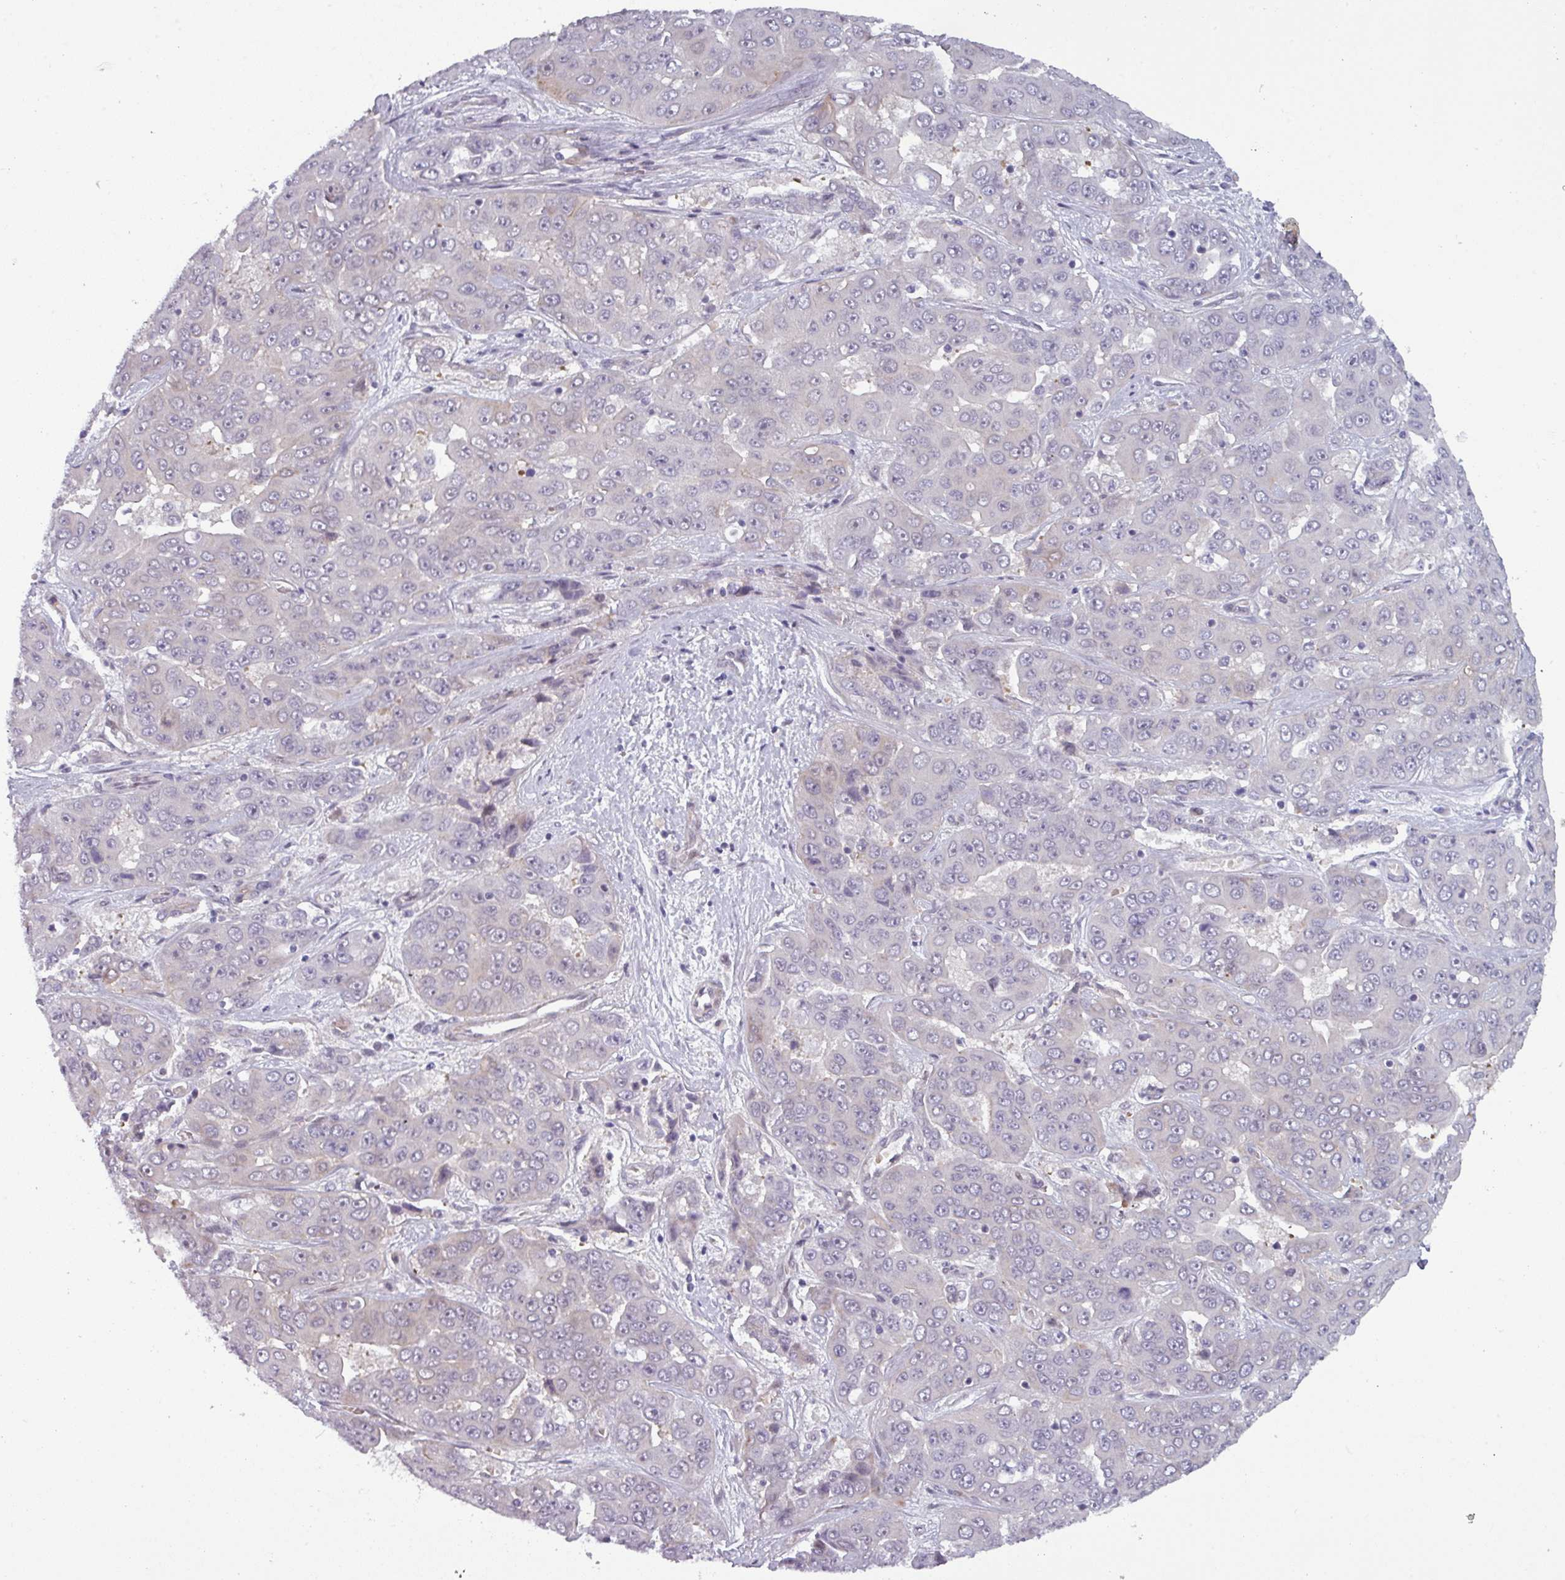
{"staining": {"intensity": "negative", "quantity": "none", "location": "none"}, "tissue": "liver cancer", "cell_type": "Tumor cells", "image_type": "cancer", "snomed": [{"axis": "morphology", "description": "Cholangiocarcinoma"}, {"axis": "topography", "description": "Liver"}], "caption": "The micrograph displays no staining of tumor cells in cholangiocarcinoma (liver).", "gene": "PRAMEF12", "patient": {"sex": "female", "age": 52}}